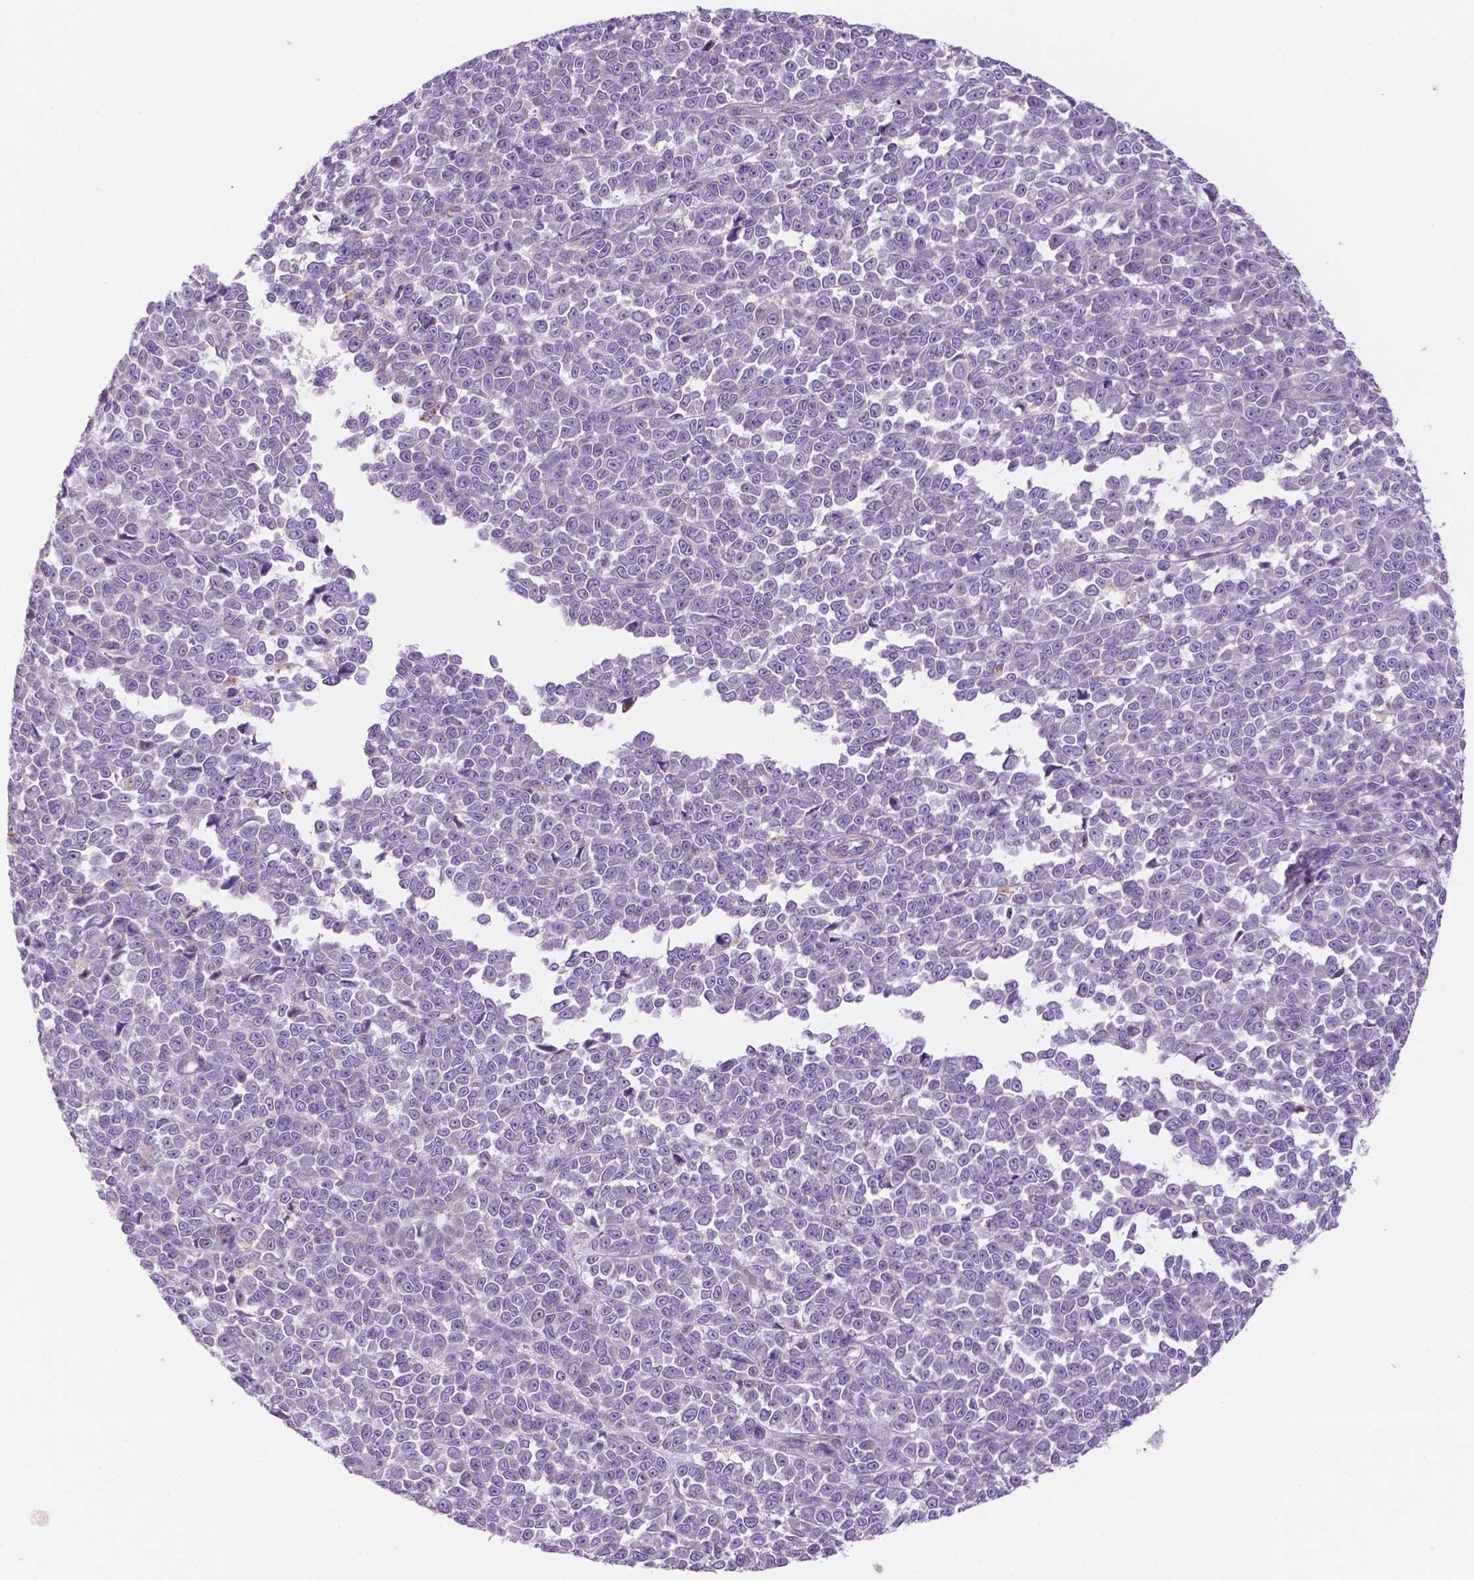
{"staining": {"intensity": "negative", "quantity": "none", "location": "none"}, "tissue": "melanoma", "cell_type": "Tumor cells", "image_type": "cancer", "snomed": [{"axis": "morphology", "description": "Malignant melanoma, NOS"}, {"axis": "topography", "description": "Skin"}], "caption": "The image exhibits no significant positivity in tumor cells of melanoma. The staining was performed using DAB to visualize the protein expression in brown, while the nuclei were stained in blue with hematoxylin (Magnification: 20x).", "gene": "FAM50B", "patient": {"sex": "female", "age": 95}}